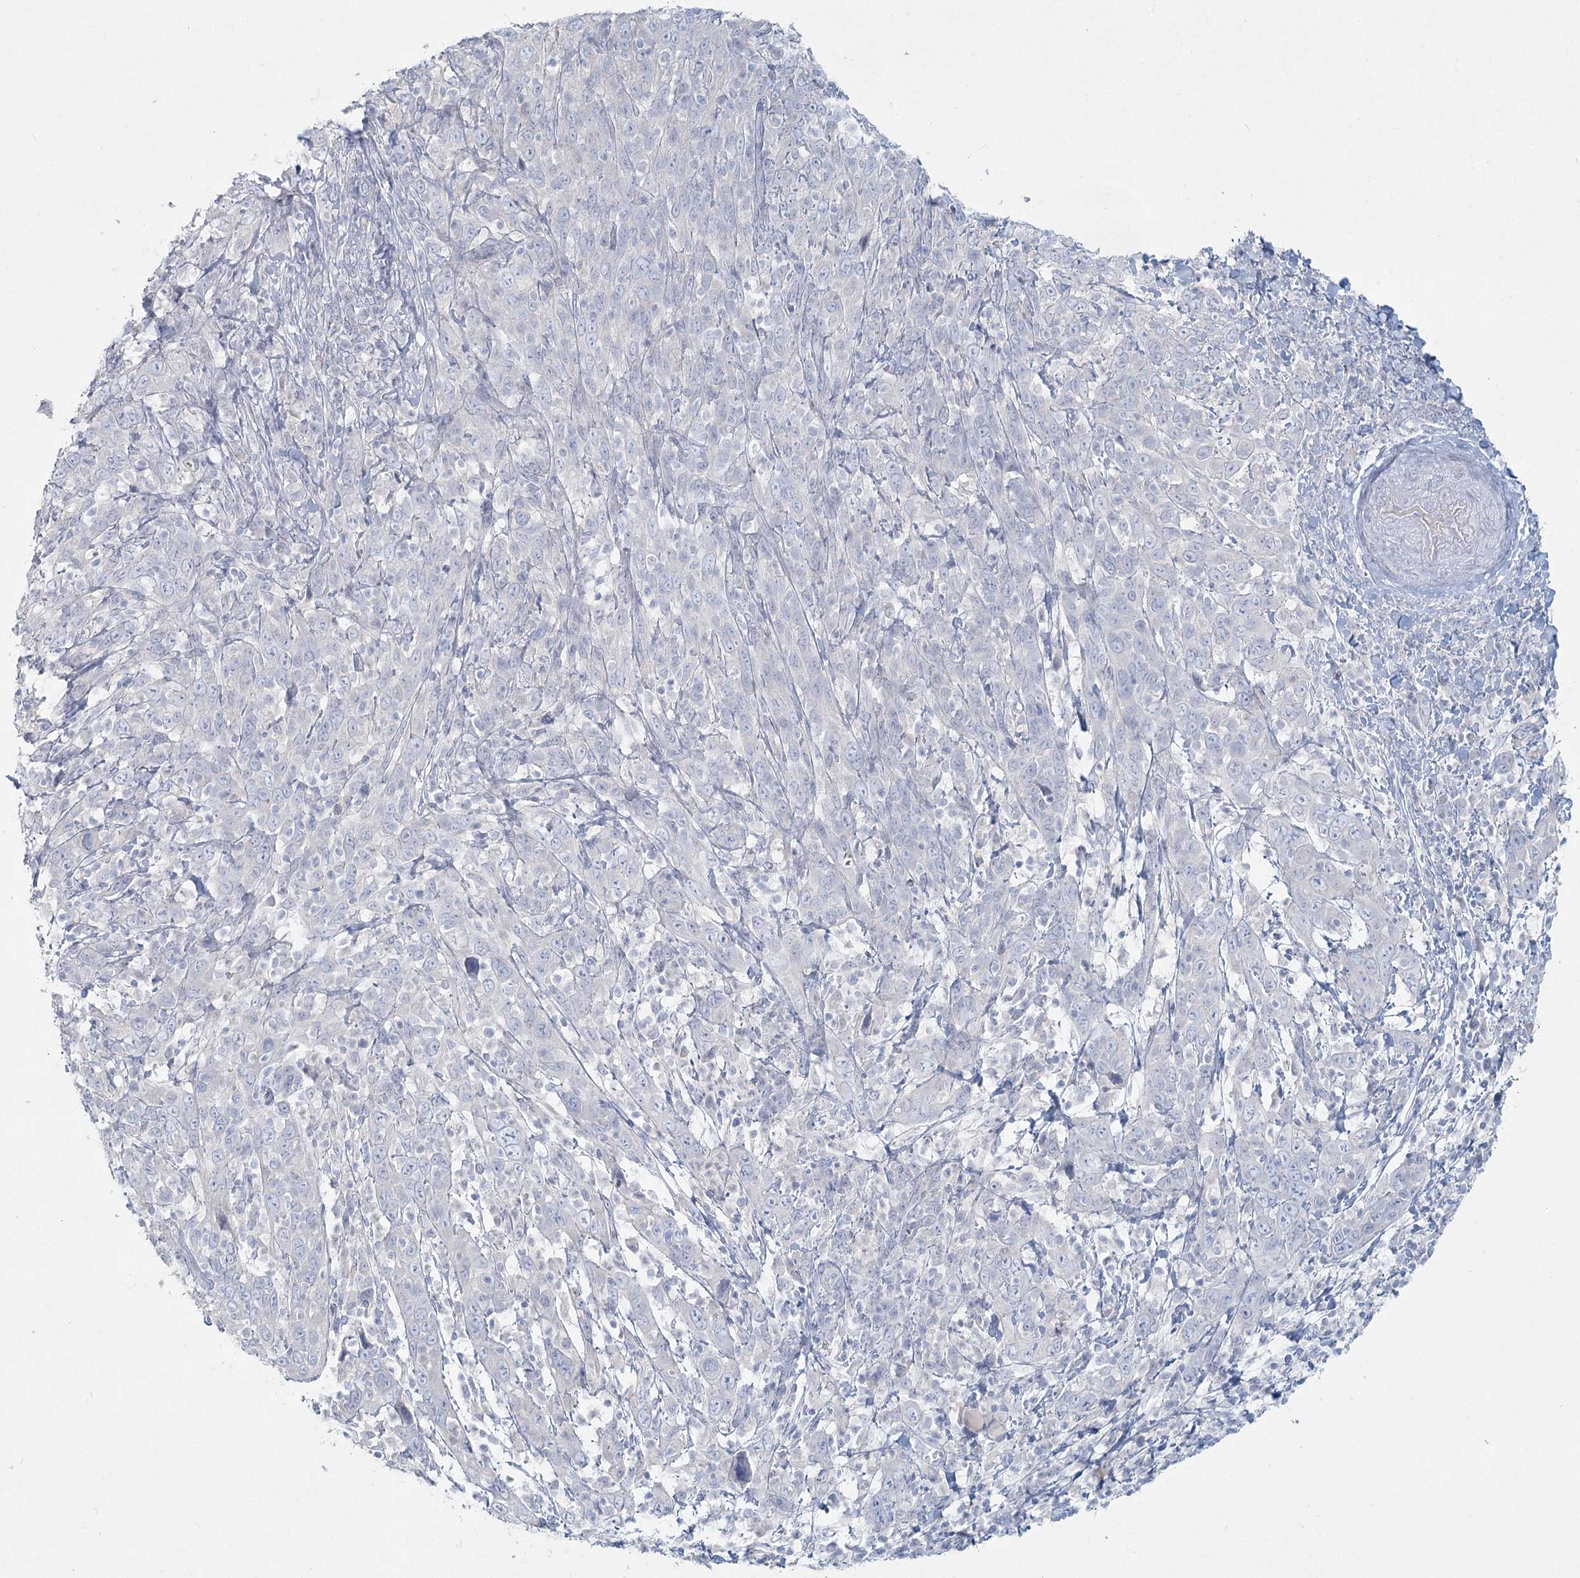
{"staining": {"intensity": "negative", "quantity": "none", "location": "none"}, "tissue": "cervical cancer", "cell_type": "Tumor cells", "image_type": "cancer", "snomed": [{"axis": "morphology", "description": "Squamous cell carcinoma, NOS"}, {"axis": "topography", "description": "Cervix"}], "caption": "Immunohistochemistry photomicrograph of neoplastic tissue: cervical cancer (squamous cell carcinoma) stained with DAB demonstrates no significant protein staining in tumor cells.", "gene": "LRP2BP", "patient": {"sex": "female", "age": 46}}